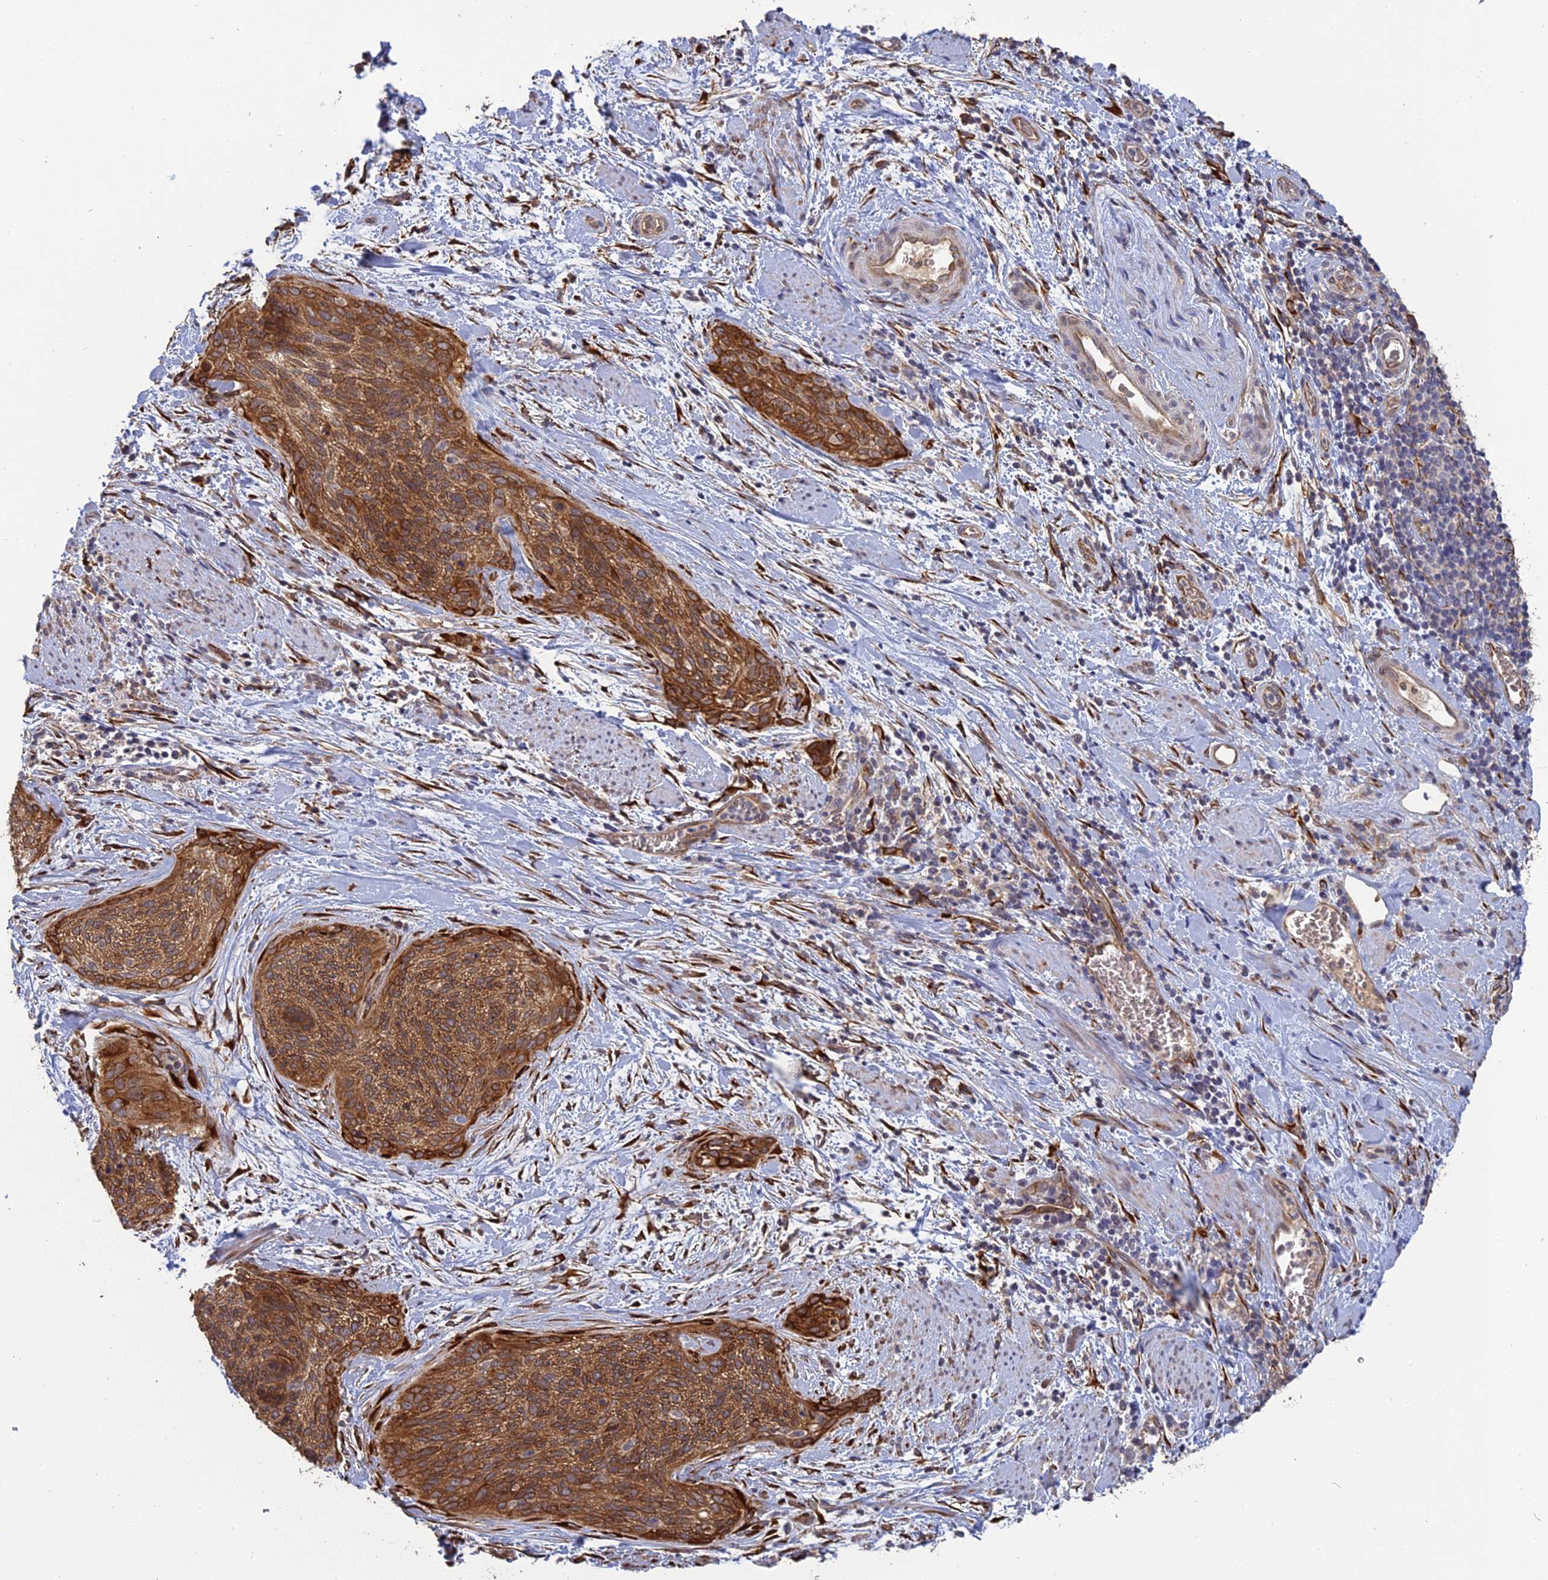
{"staining": {"intensity": "strong", "quantity": ">75%", "location": "cytoplasmic/membranous"}, "tissue": "cervical cancer", "cell_type": "Tumor cells", "image_type": "cancer", "snomed": [{"axis": "morphology", "description": "Squamous cell carcinoma, NOS"}, {"axis": "topography", "description": "Cervix"}], "caption": "An image showing strong cytoplasmic/membranous staining in about >75% of tumor cells in cervical cancer (squamous cell carcinoma), as visualized by brown immunohistochemical staining.", "gene": "PPIC", "patient": {"sex": "female", "age": 55}}